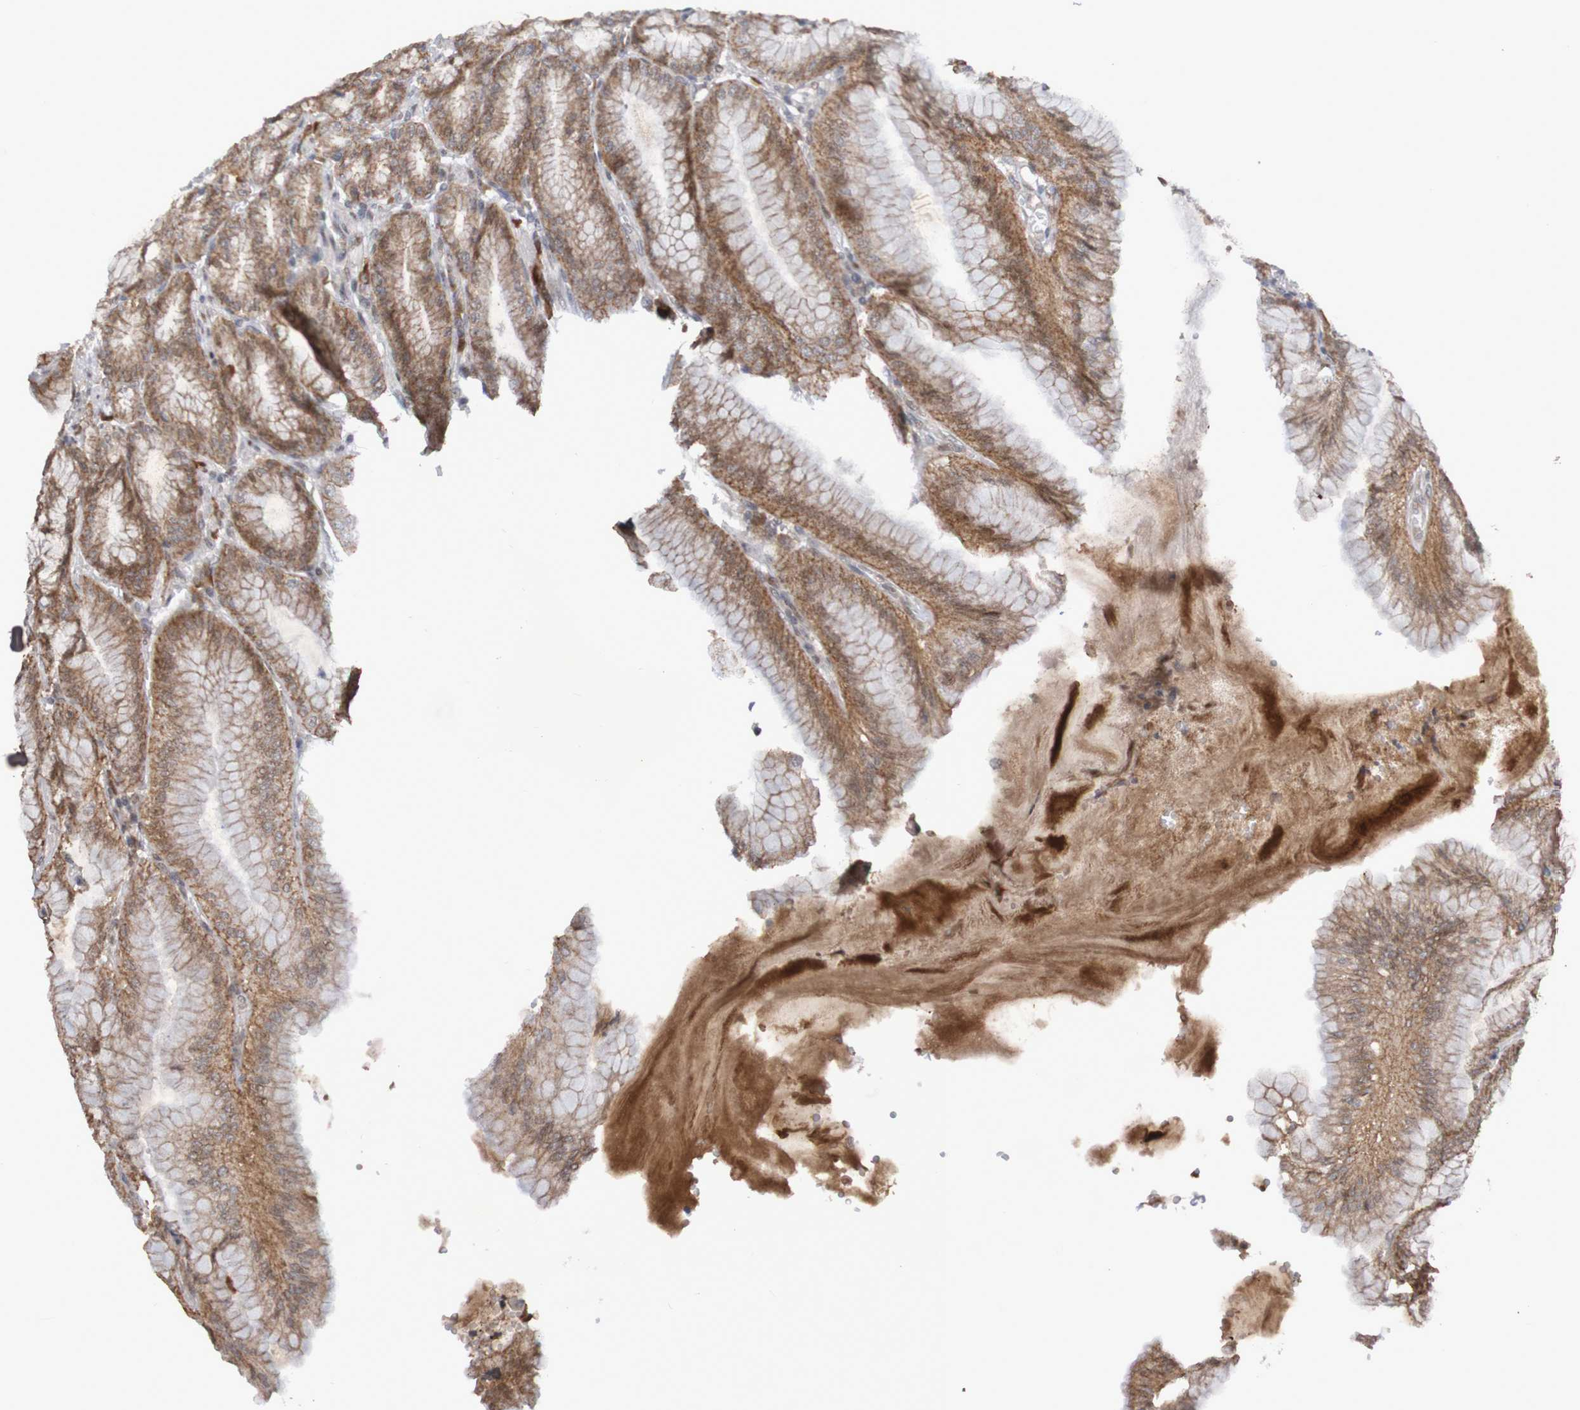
{"staining": {"intensity": "moderate", "quantity": ">75%", "location": "cytoplasmic/membranous,nuclear"}, "tissue": "stomach", "cell_type": "Glandular cells", "image_type": "normal", "snomed": [{"axis": "morphology", "description": "Normal tissue, NOS"}, {"axis": "topography", "description": "Stomach, lower"}], "caption": "Approximately >75% of glandular cells in unremarkable human stomach reveal moderate cytoplasmic/membranous,nuclear protein staining as visualized by brown immunohistochemical staining.", "gene": "ITLN1", "patient": {"sex": "male", "age": 71}}